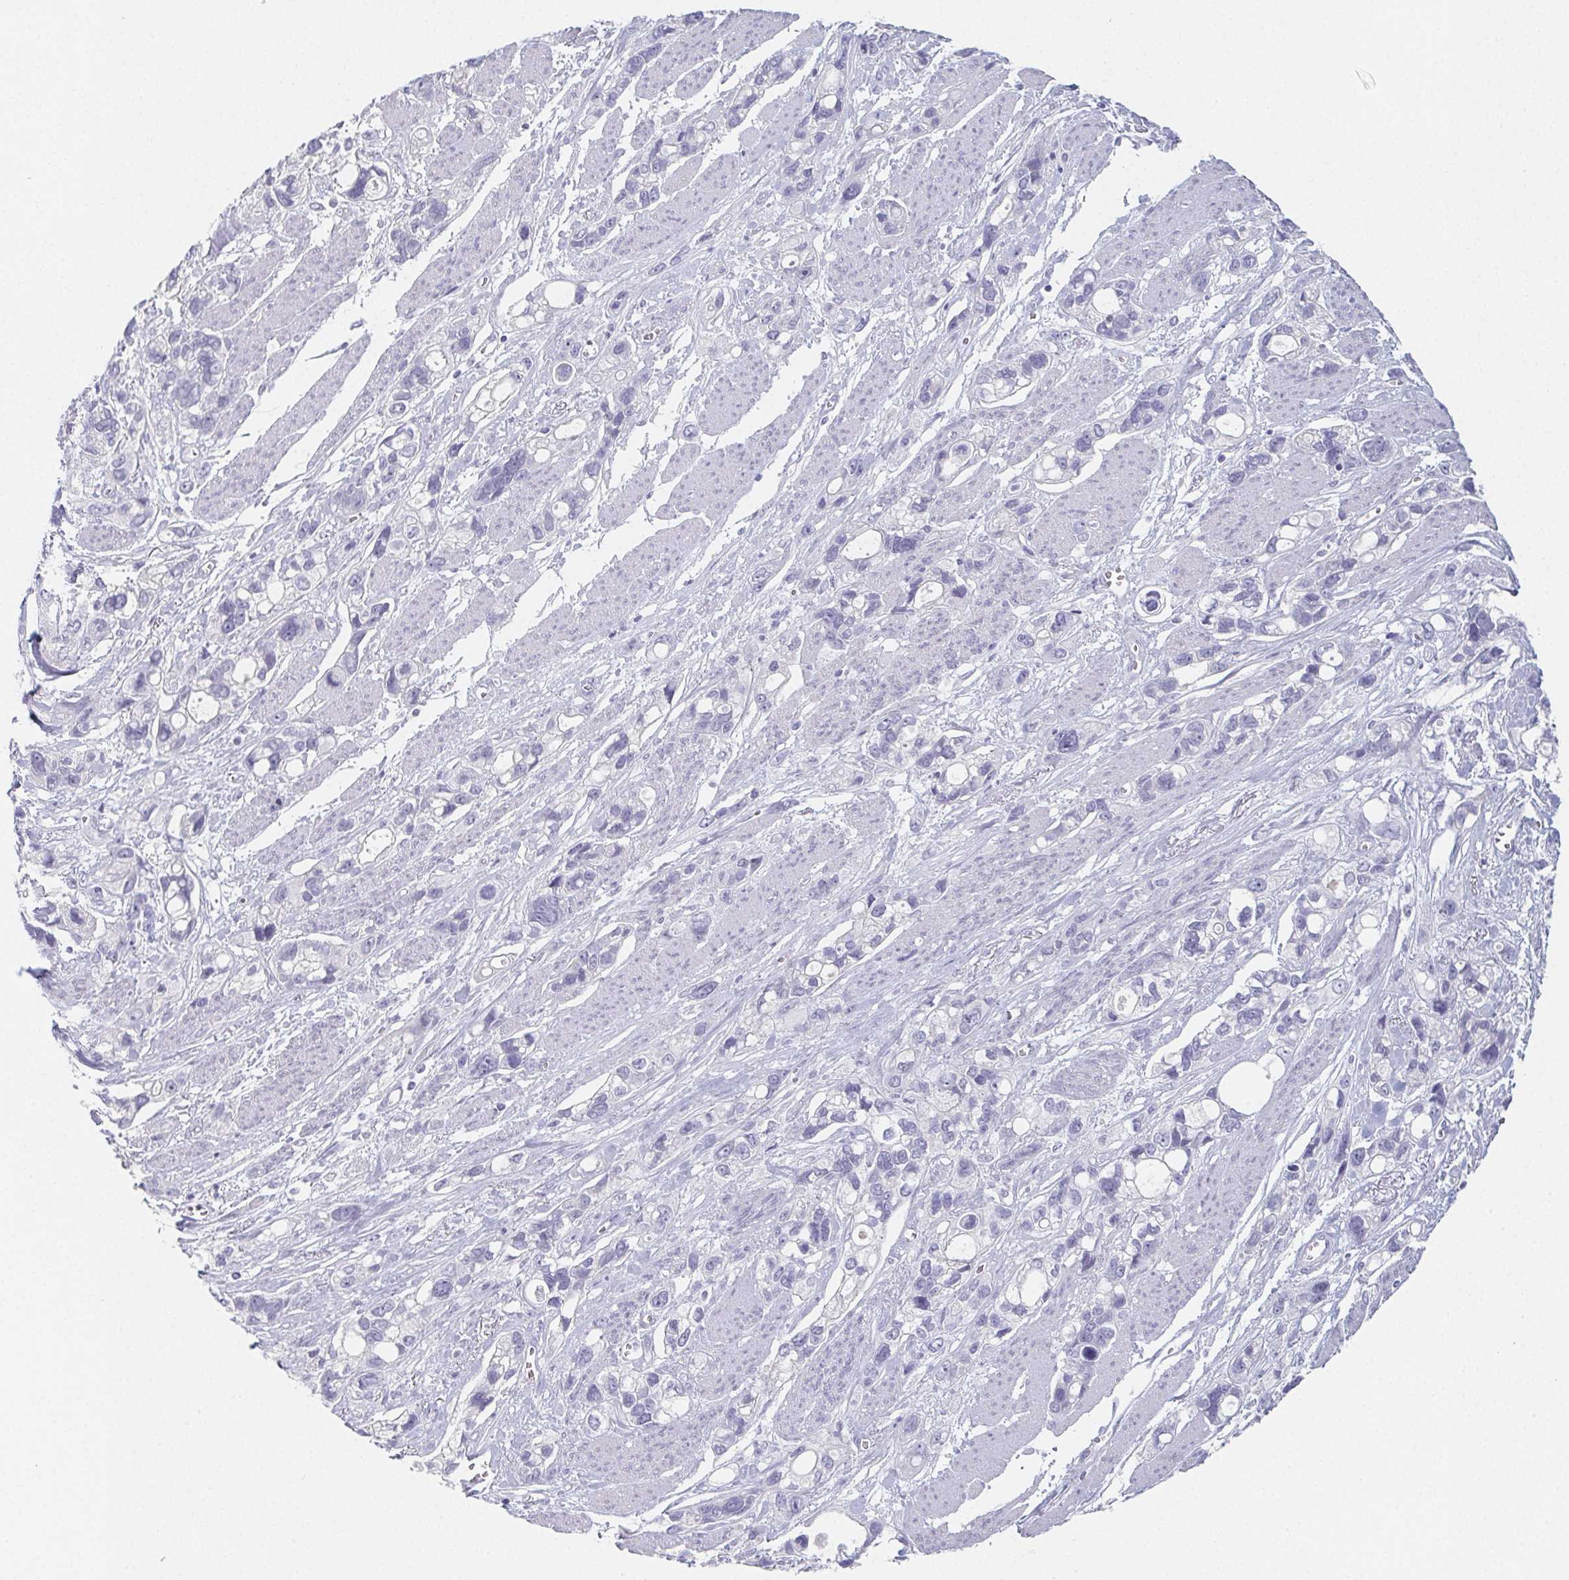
{"staining": {"intensity": "negative", "quantity": "none", "location": "none"}, "tissue": "stomach cancer", "cell_type": "Tumor cells", "image_type": "cancer", "snomed": [{"axis": "morphology", "description": "Adenocarcinoma, NOS"}, {"axis": "topography", "description": "Stomach, upper"}], "caption": "An immunohistochemistry image of stomach cancer is shown. There is no staining in tumor cells of stomach cancer.", "gene": "GLIPR1L1", "patient": {"sex": "female", "age": 81}}